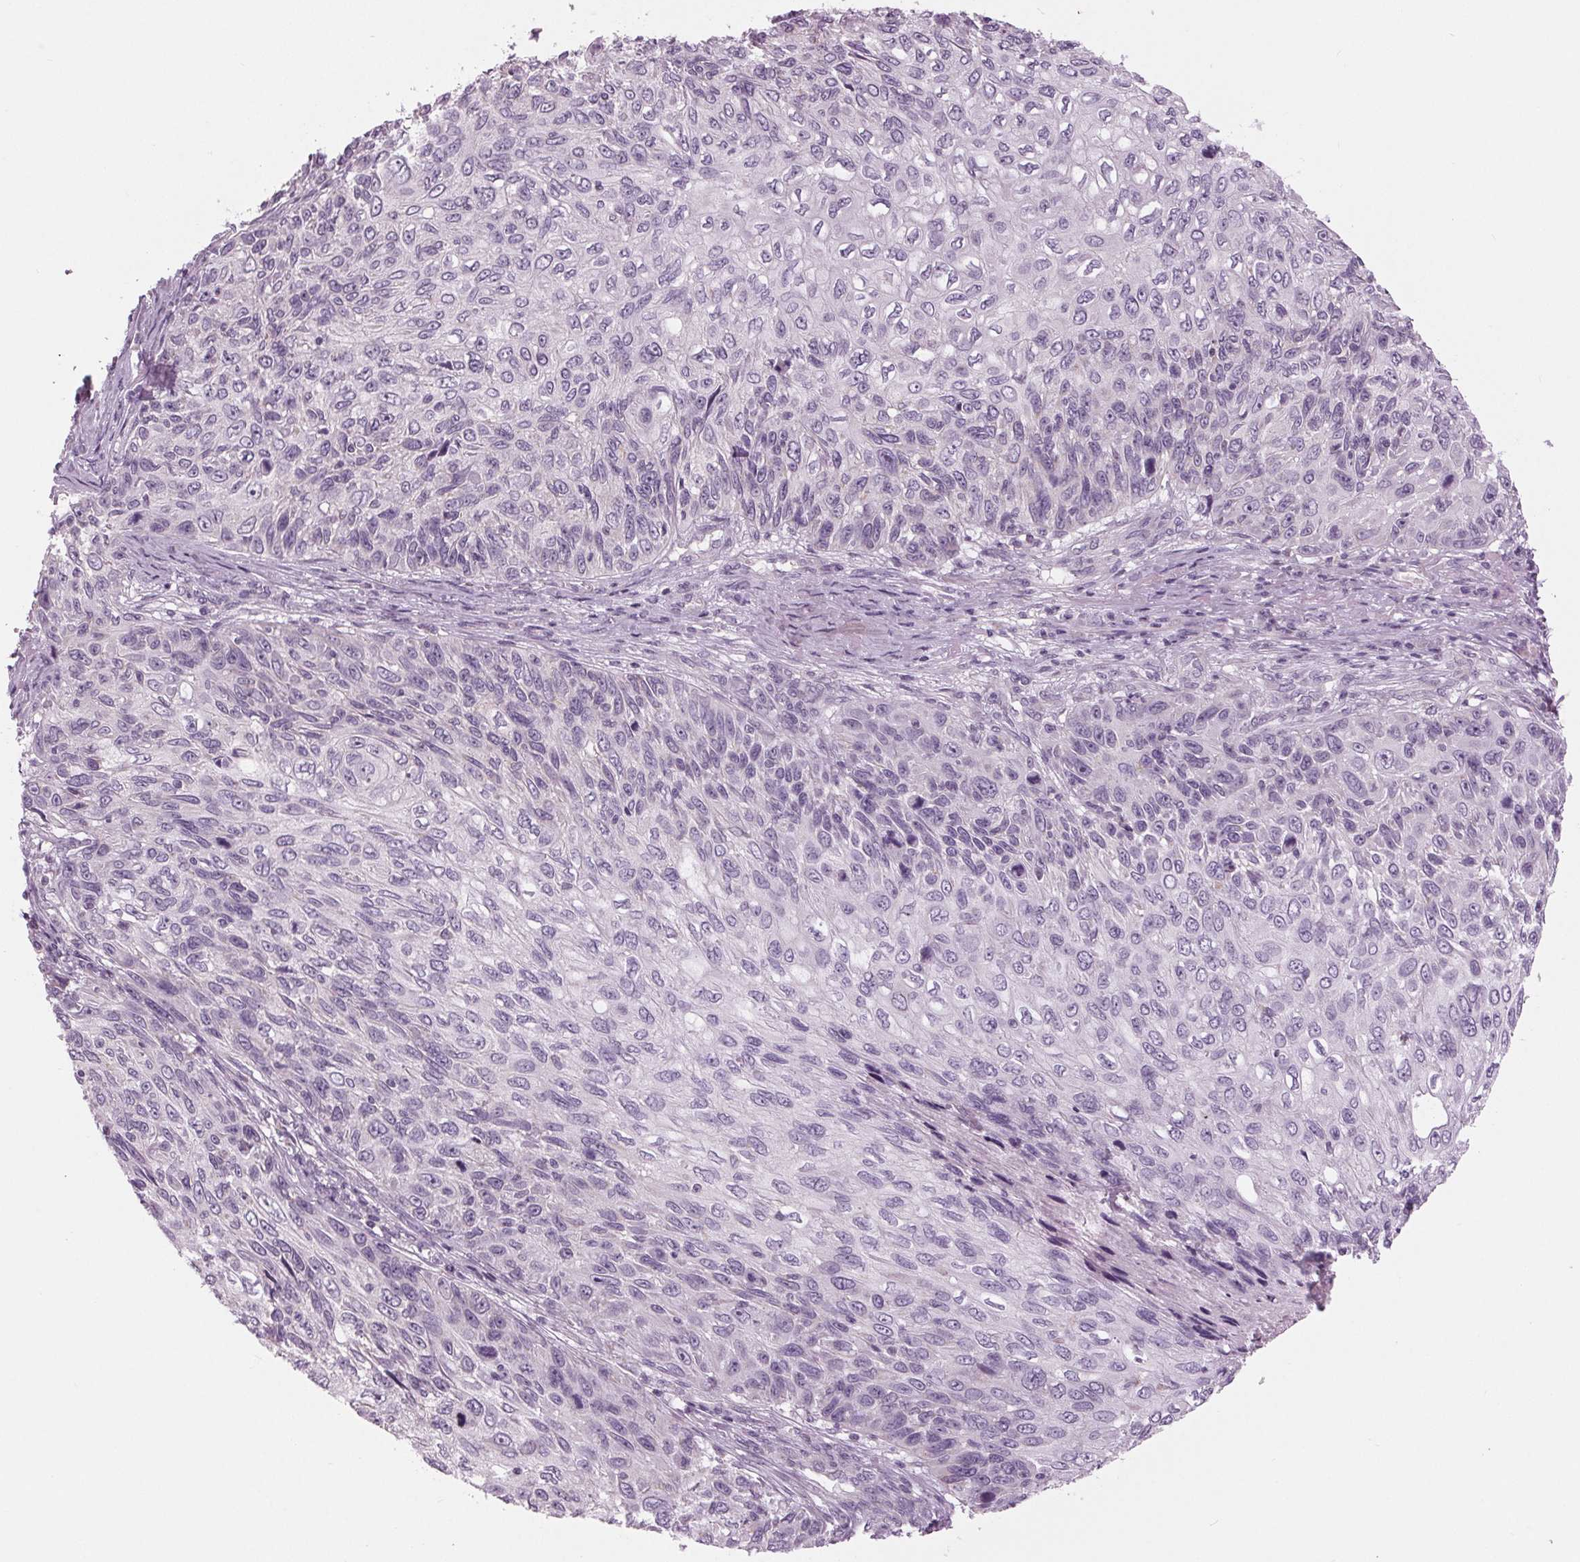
{"staining": {"intensity": "negative", "quantity": "none", "location": "none"}, "tissue": "skin cancer", "cell_type": "Tumor cells", "image_type": "cancer", "snomed": [{"axis": "morphology", "description": "Squamous cell carcinoma, NOS"}, {"axis": "topography", "description": "Skin"}], "caption": "Immunohistochemistry image of squamous cell carcinoma (skin) stained for a protein (brown), which displays no expression in tumor cells. Nuclei are stained in blue.", "gene": "SAMD4A", "patient": {"sex": "male", "age": 92}}